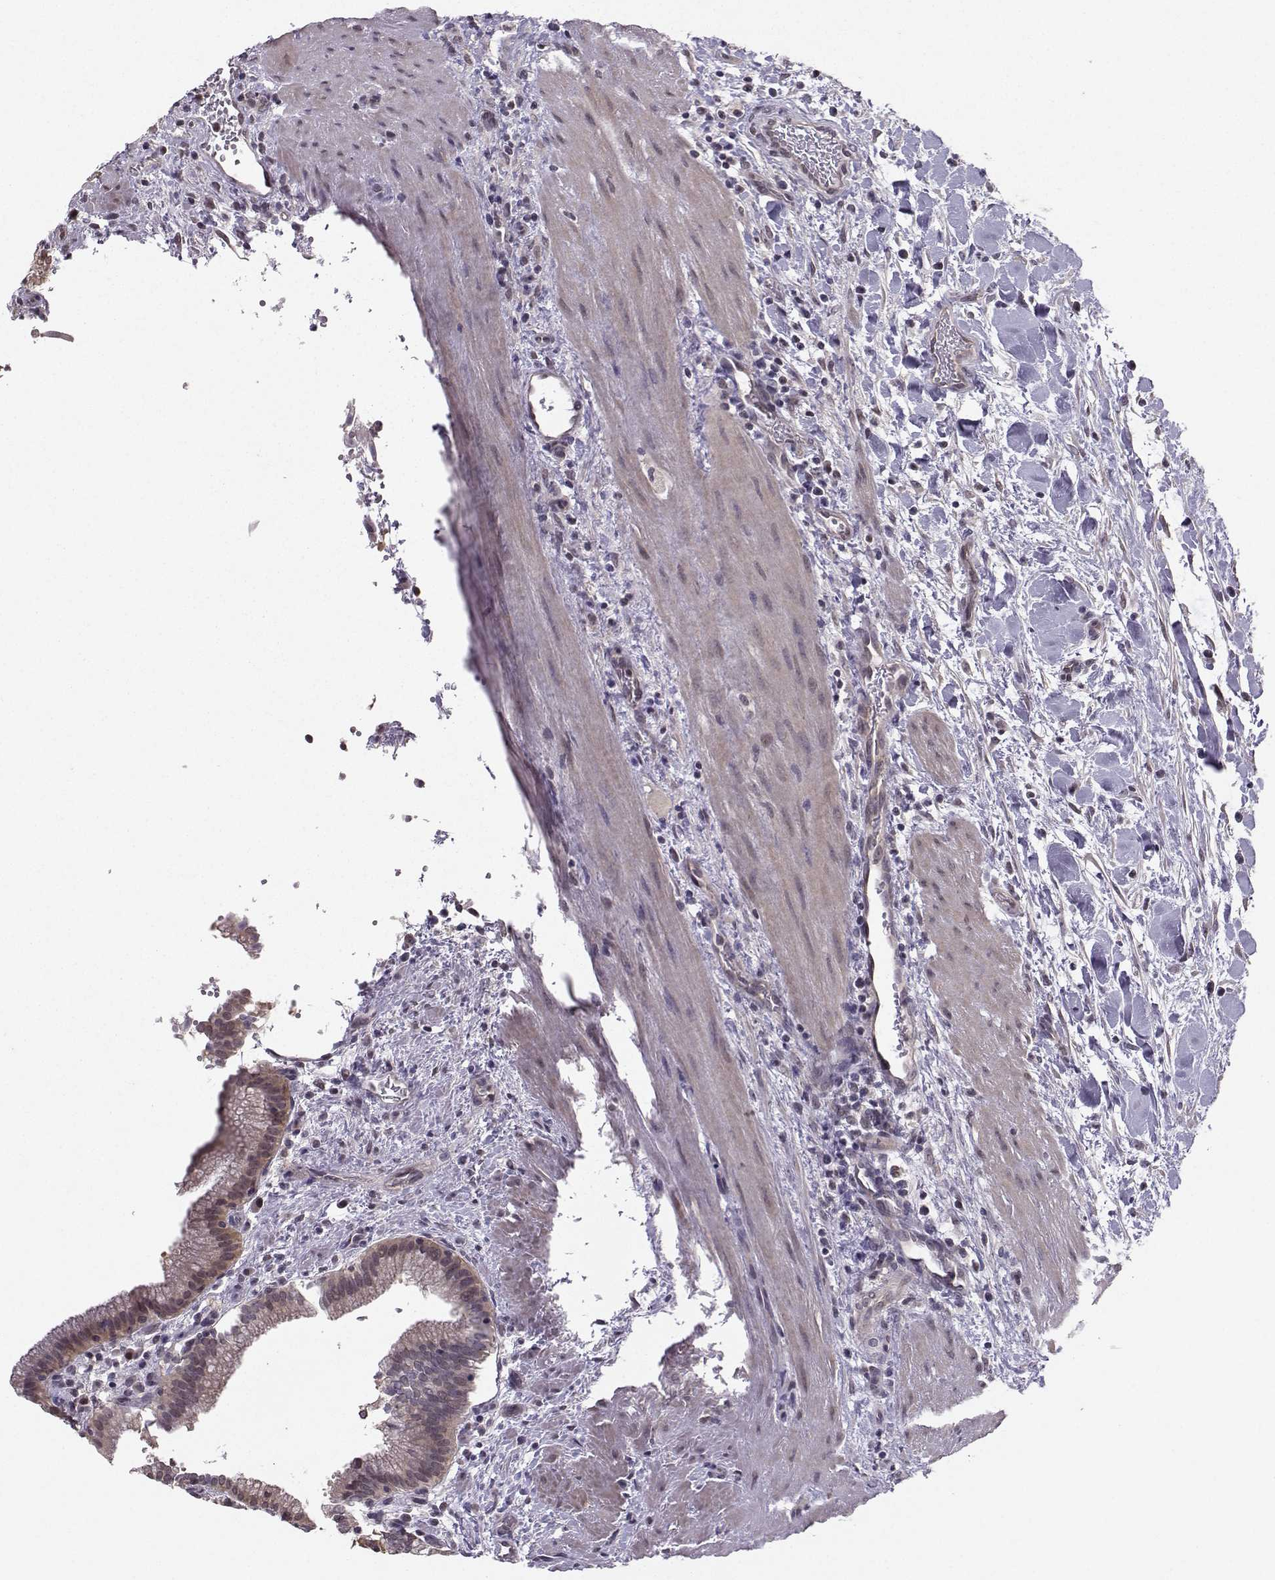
{"staining": {"intensity": "weak", "quantity": "<25%", "location": "cytoplasmic/membranous"}, "tissue": "gallbladder", "cell_type": "Glandular cells", "image_type": "normal", "snomed": [{"axis": "morphology", "description": "Normal tissue, NOS"}, {"axis": "topography", "description": "Gallbladder"}], "caption": "Immunohistochemical staining of normal gallbladder reveals no significant staining in glandular cells.", "gene": "PKP2", "patient": {"sex": "male", "age": 42}}